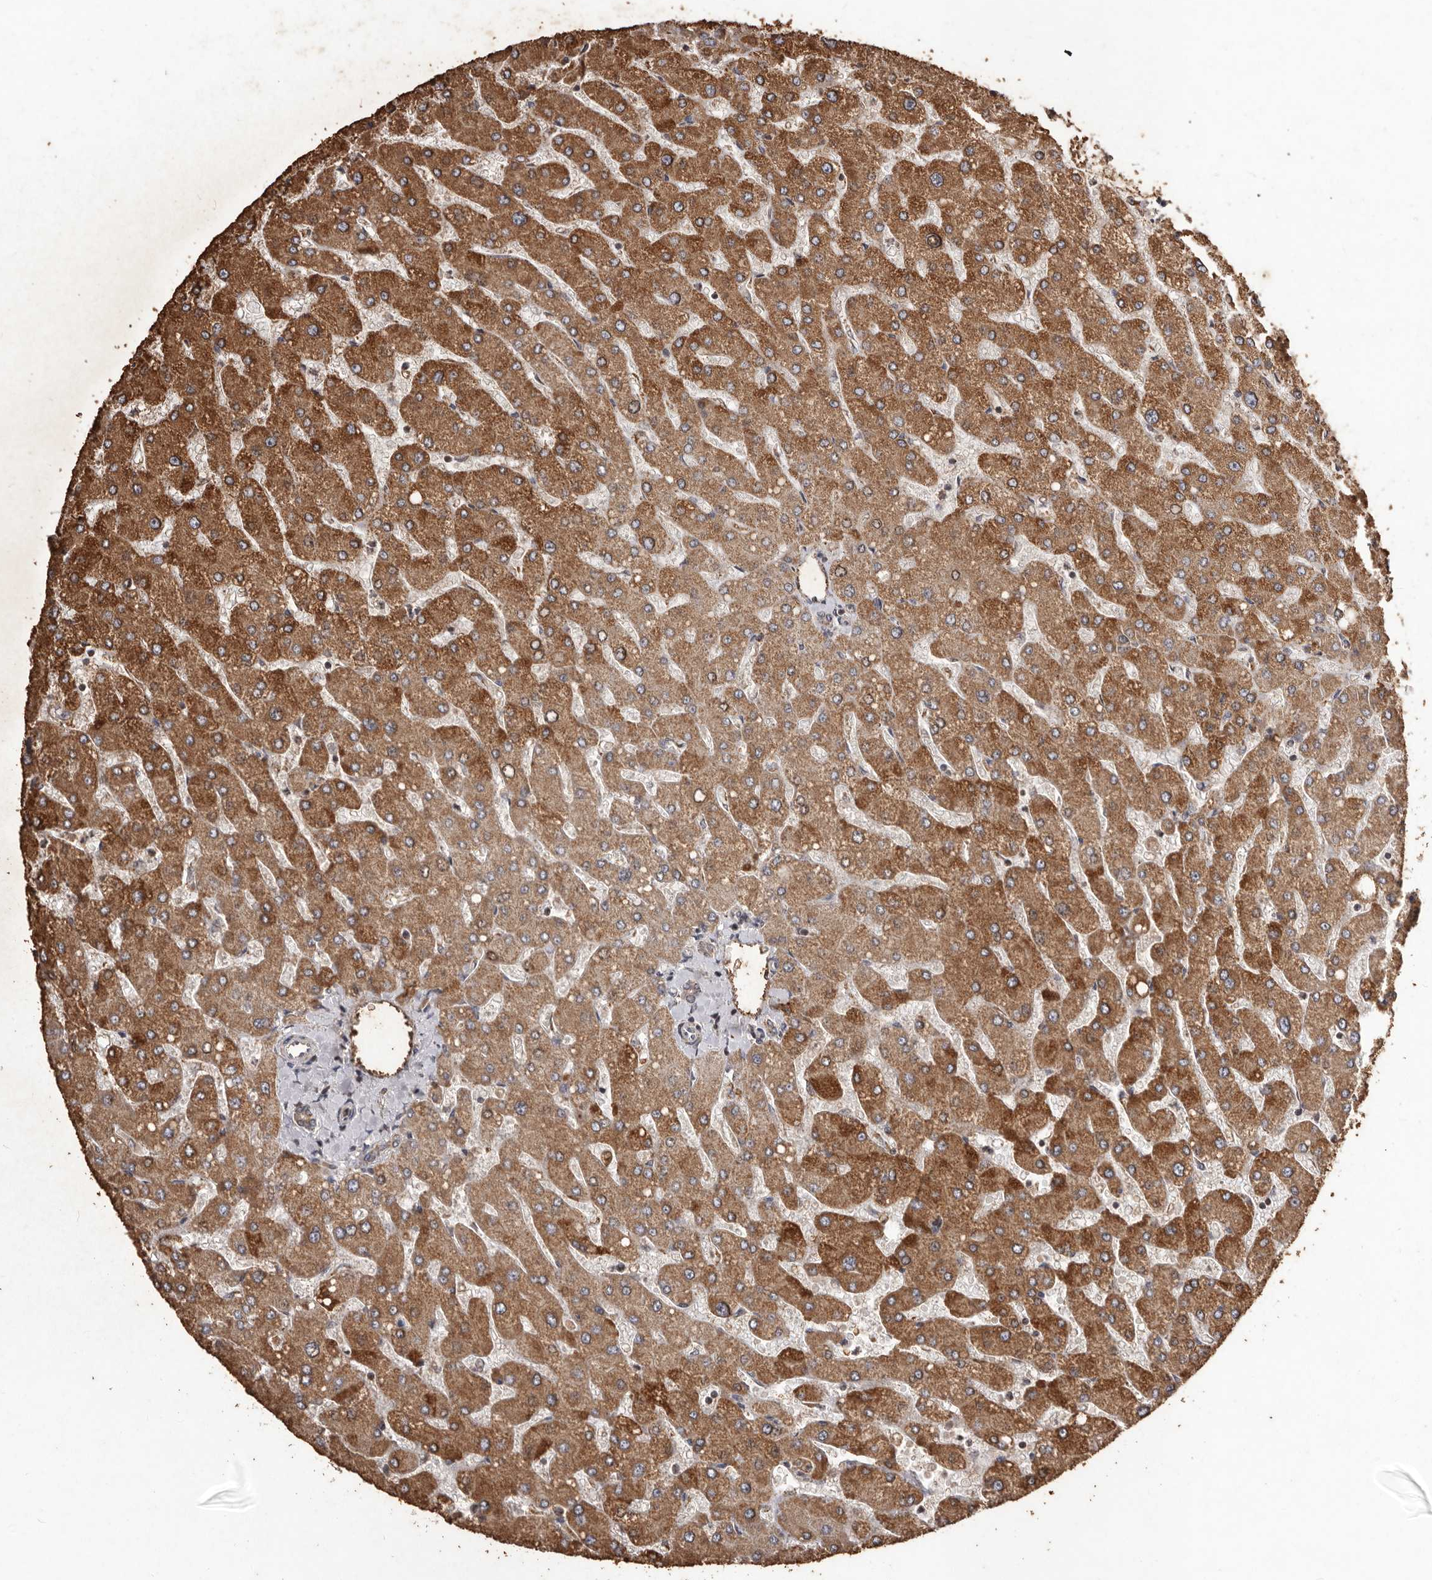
{"staining": {"intensity": "weak", "quantity": ">75%", "location": "cytoplasmic/membranous"}, "tissue": "liver", "cell_type": "Cholangiocytes", "image_type": "normal", "snomed": [{"axis": "morphology", "description": "Normal tissue, NOS"}, {"axis": "topography", "description": "Liver"}], "caption": "Benign liver shows weak cytoplasmic/membranous expression in about >75% of cholangiocytes.", "gene": "CXCL14", "patient": {"sex": "male", "age": 55}}